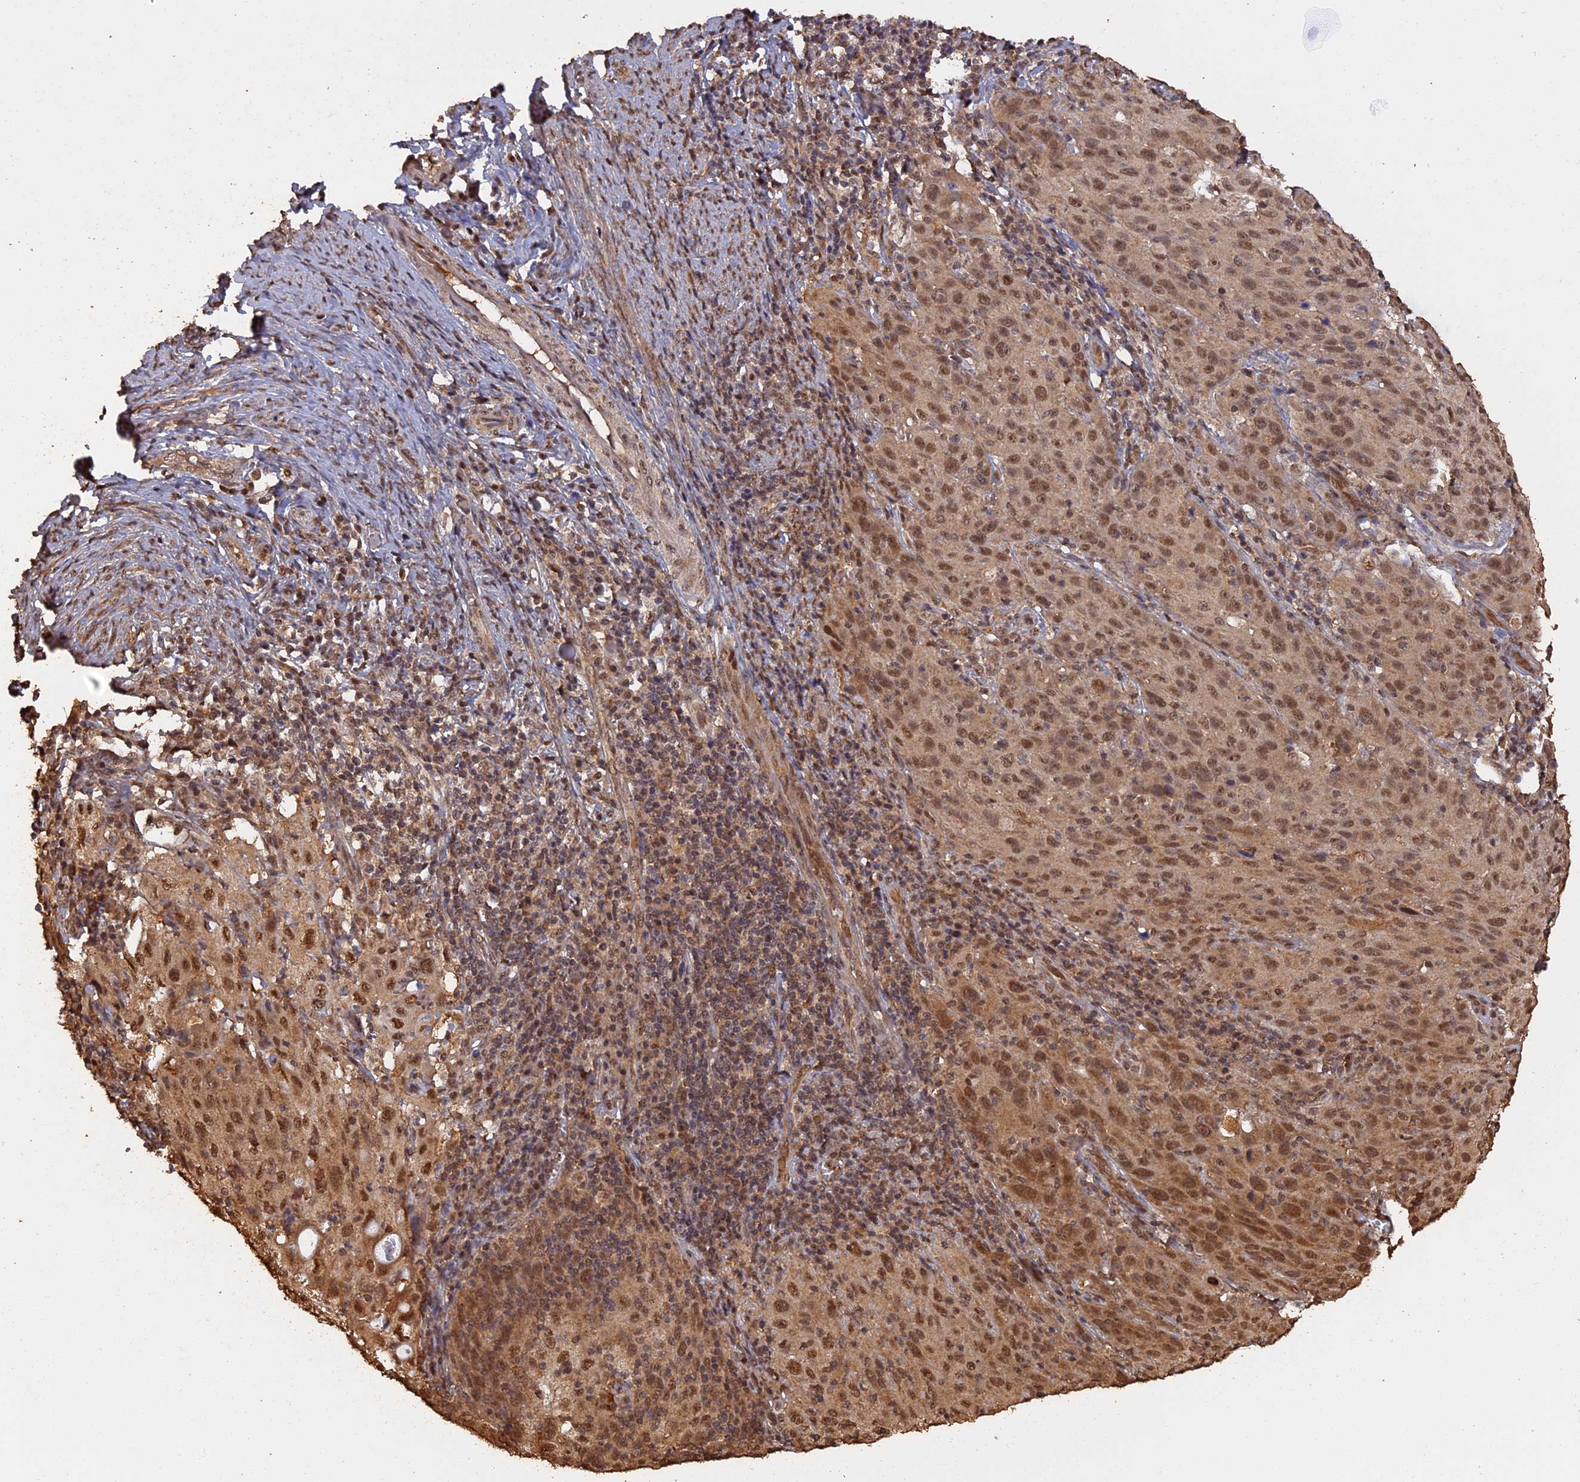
{"staining": {"intensity": "moderate", "quantity": ">75%", "location": "cytoplasmic/membranous,nuclear"}, "tissue": "cervical cancer", "cell_type": "Tumor cells", "image_type": "cancer", "snomed": [{"axis": "morphology", "description": "Squamous cell carcinoma, NOS"}, {"axis": "topography", "description": "Cervix"}], "caption": "Immunohistochemistry (IHC) of human squamous cell carcinoma (cervical) displays medium levels of moderate cytoplasmic/membranous and nuclear staining in approximately >75% of tumor cells. (DAB (3,3'-diaminobenzidine) = brown stain, brightfield microscopy at high magnification).", "gene": "PSMC6", "patient": {"sex": "female", "age": 50}}